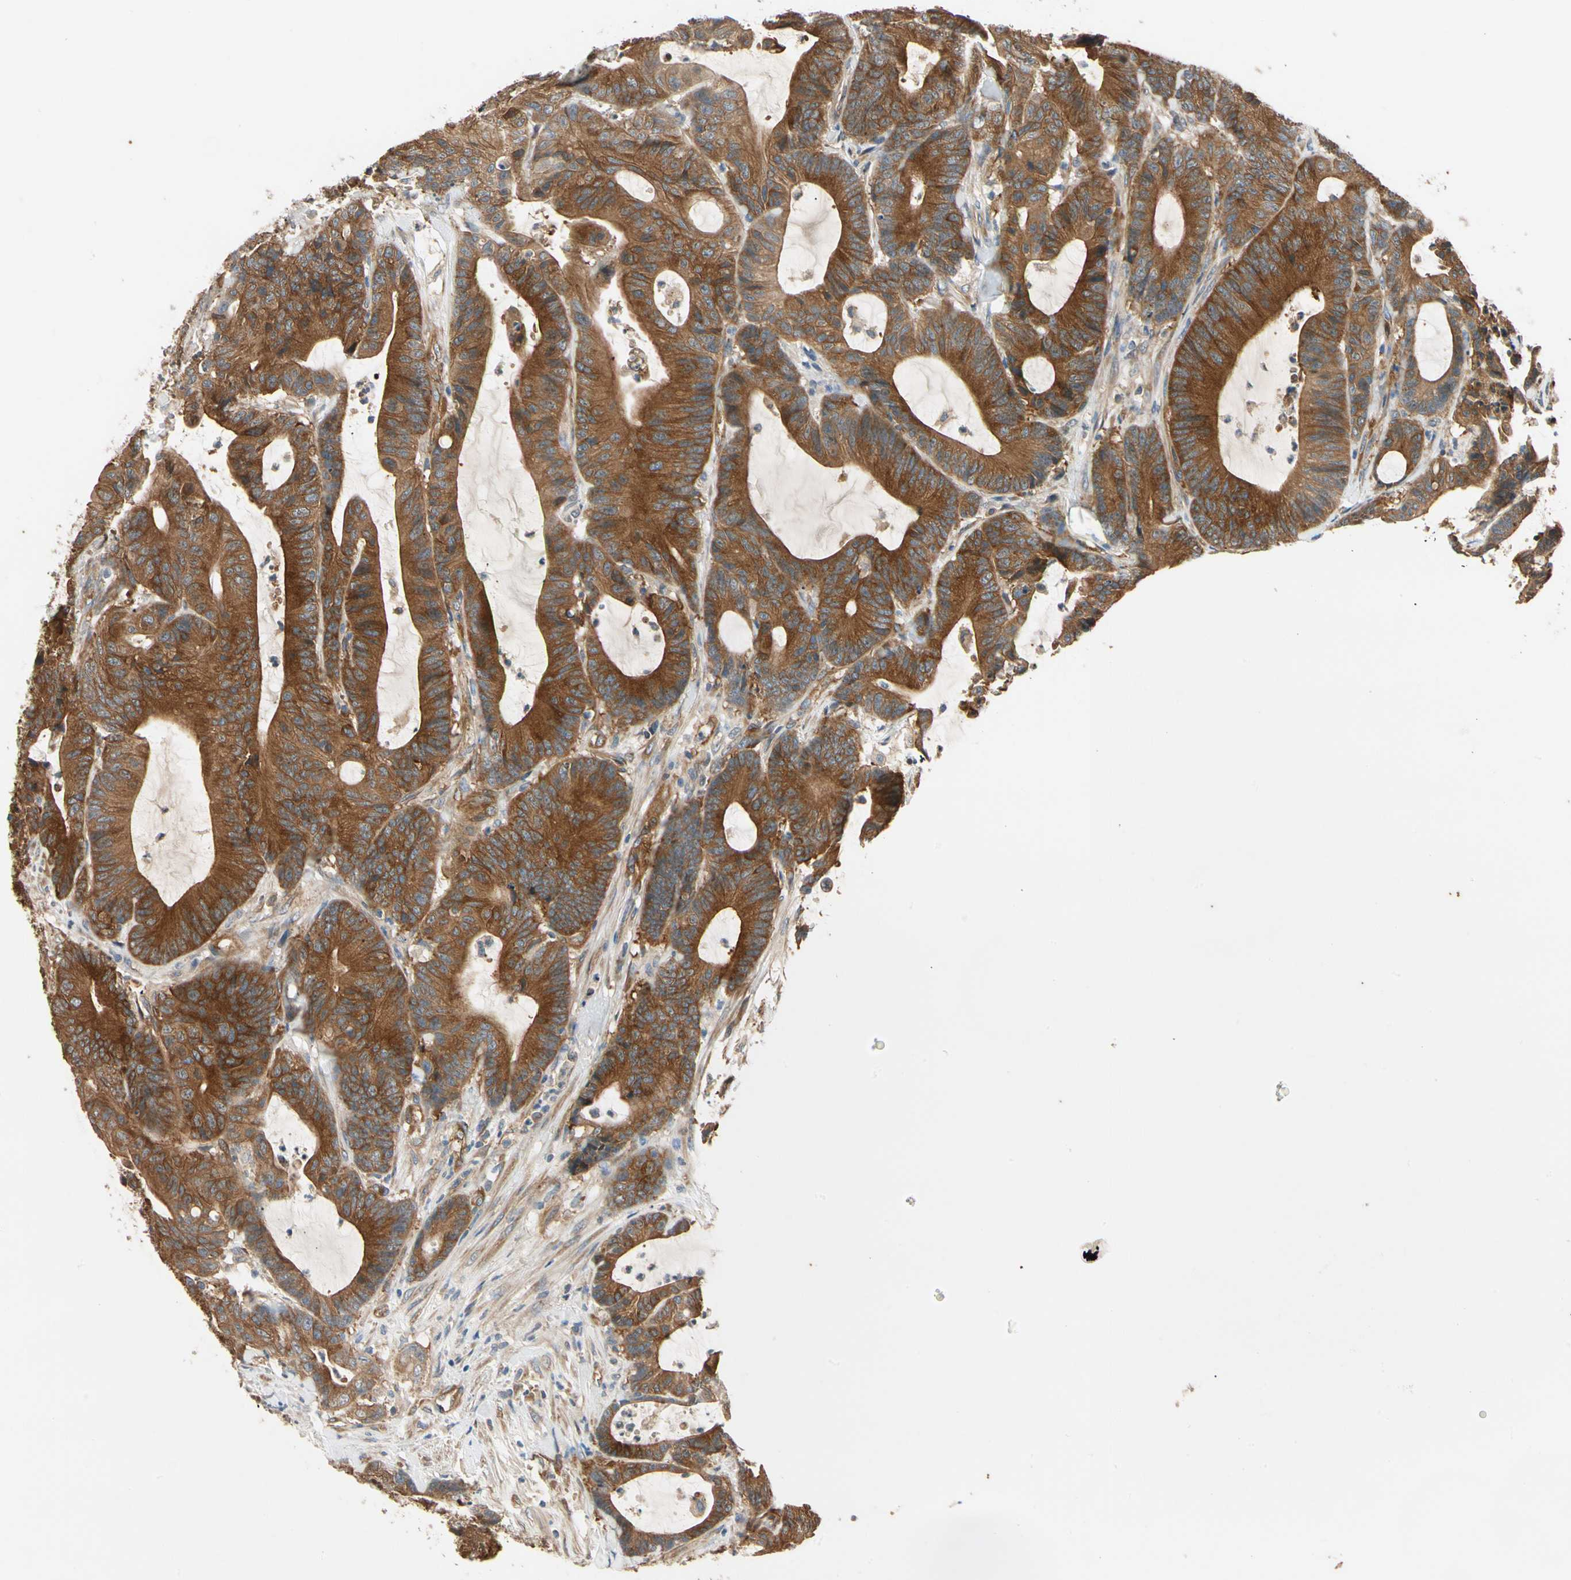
{"staining": {"intensity": "strong", "quantity": ">75%", "location": "cytoplasmic/membranous"}, "tissue": "colorectal cancer", "cell_type": "Tumor cells", "image_type": "cancer", "snomed": [{"axis": "morphology", "description": "Adenocarcinoma, NOS"}, {"axis": "topography", "description": "Colon"}], "caption": "Protein analysis of colorectal cancer (adenocarcinoma) tissue shows strong cytoplasmic/membranous positivity in about >75% of tumor cells.", "gene": "ROCK2", "patient": {"sex": "female", "age": 84}}